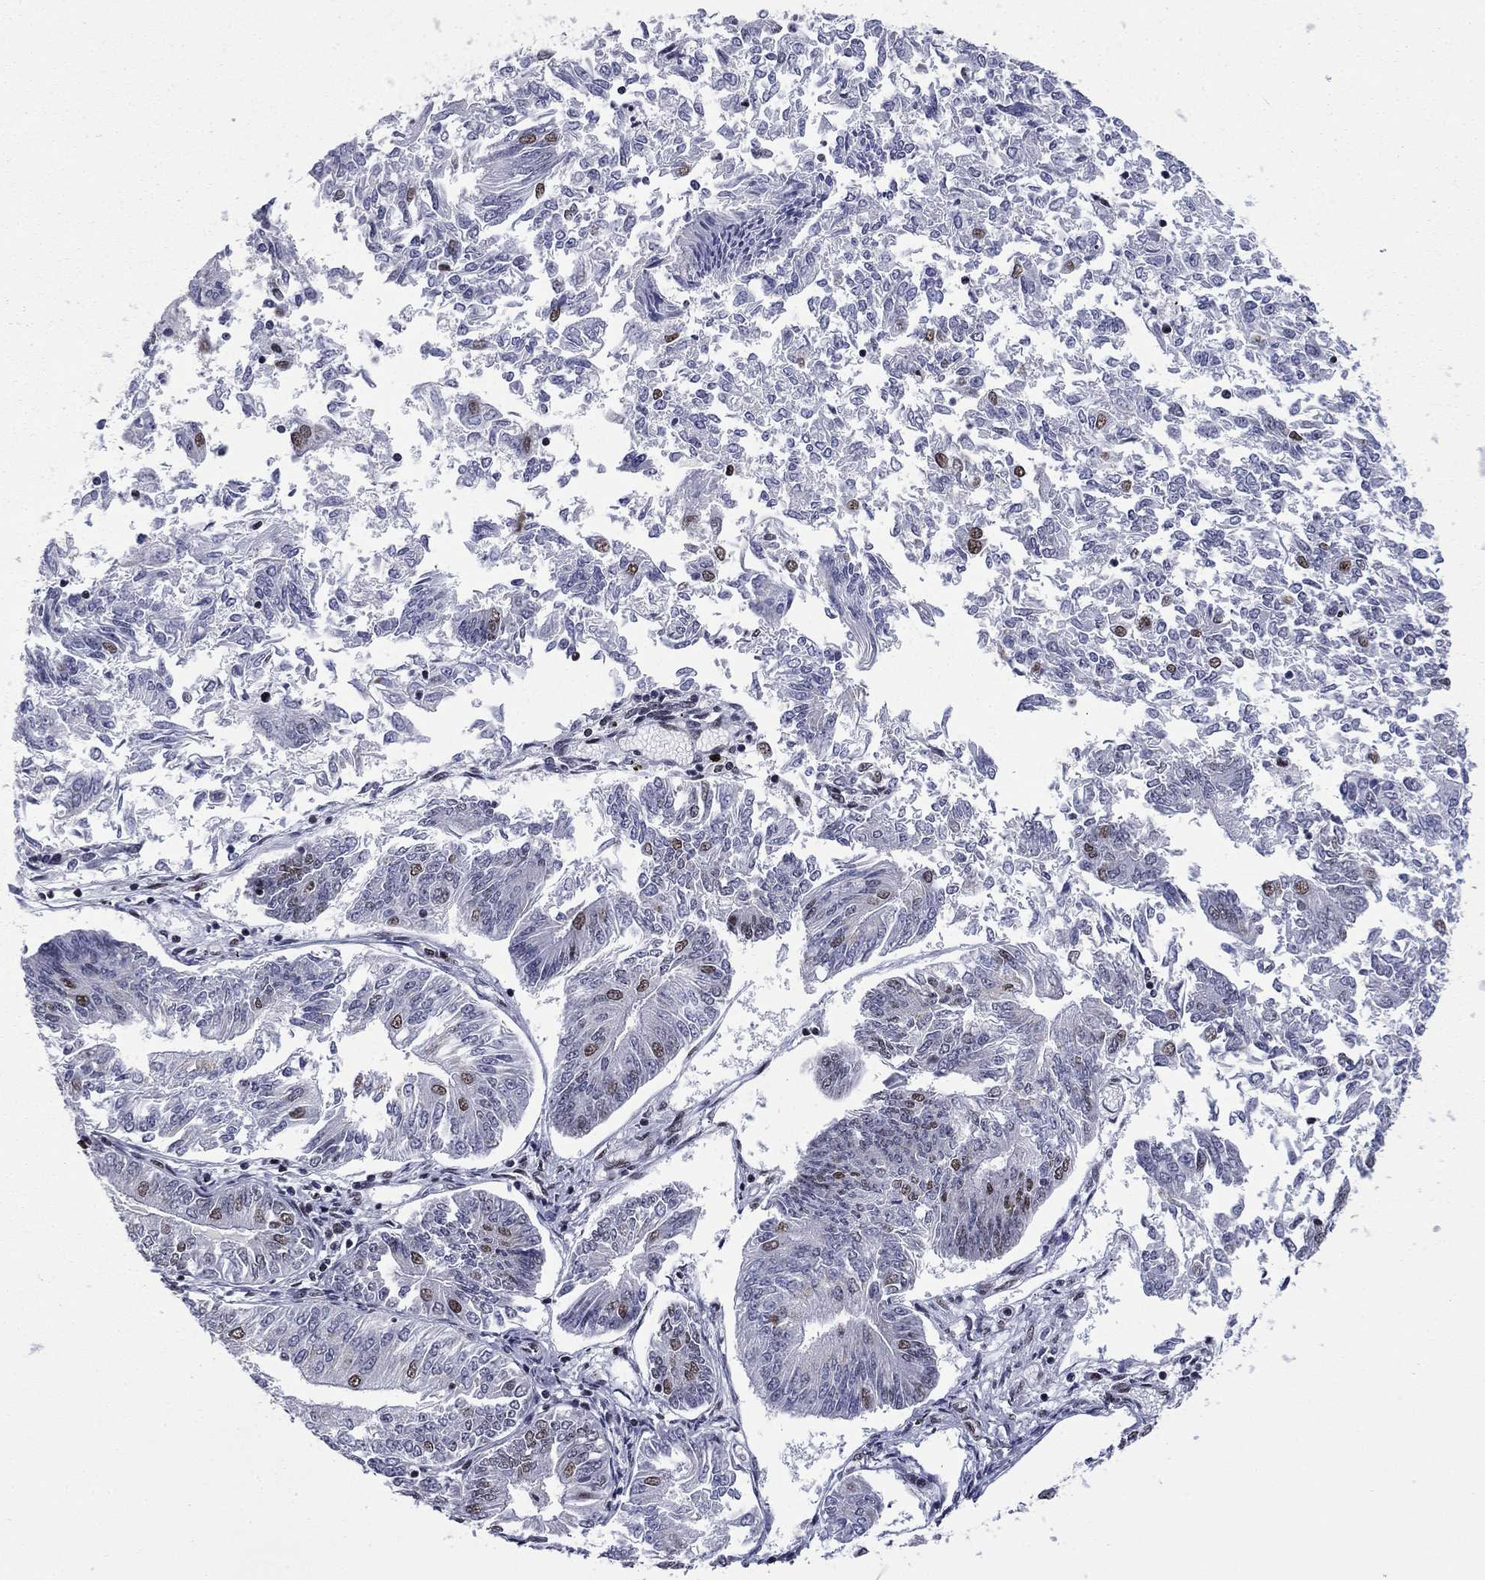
{"staining": {"intensity": "moderate", "quantity": "<25%", "location": "nuclear"}, "tissue": "endometrial cancer", "cell_type": "Tumor cells", "image_type": "cancer", "snomed": [{"axis": "morphology", "description": "Adenocarcinoma, NOS"}, {"axis": "topography", "description": "Endometrium"}], "caption": "Immunohistochemical staining of endometrial cancer exhibits moderate nuclear protein expression in approximately <25% of tumor cells.", "gene": "ETV5", "patient": {"sex": "female", "age": 58}}